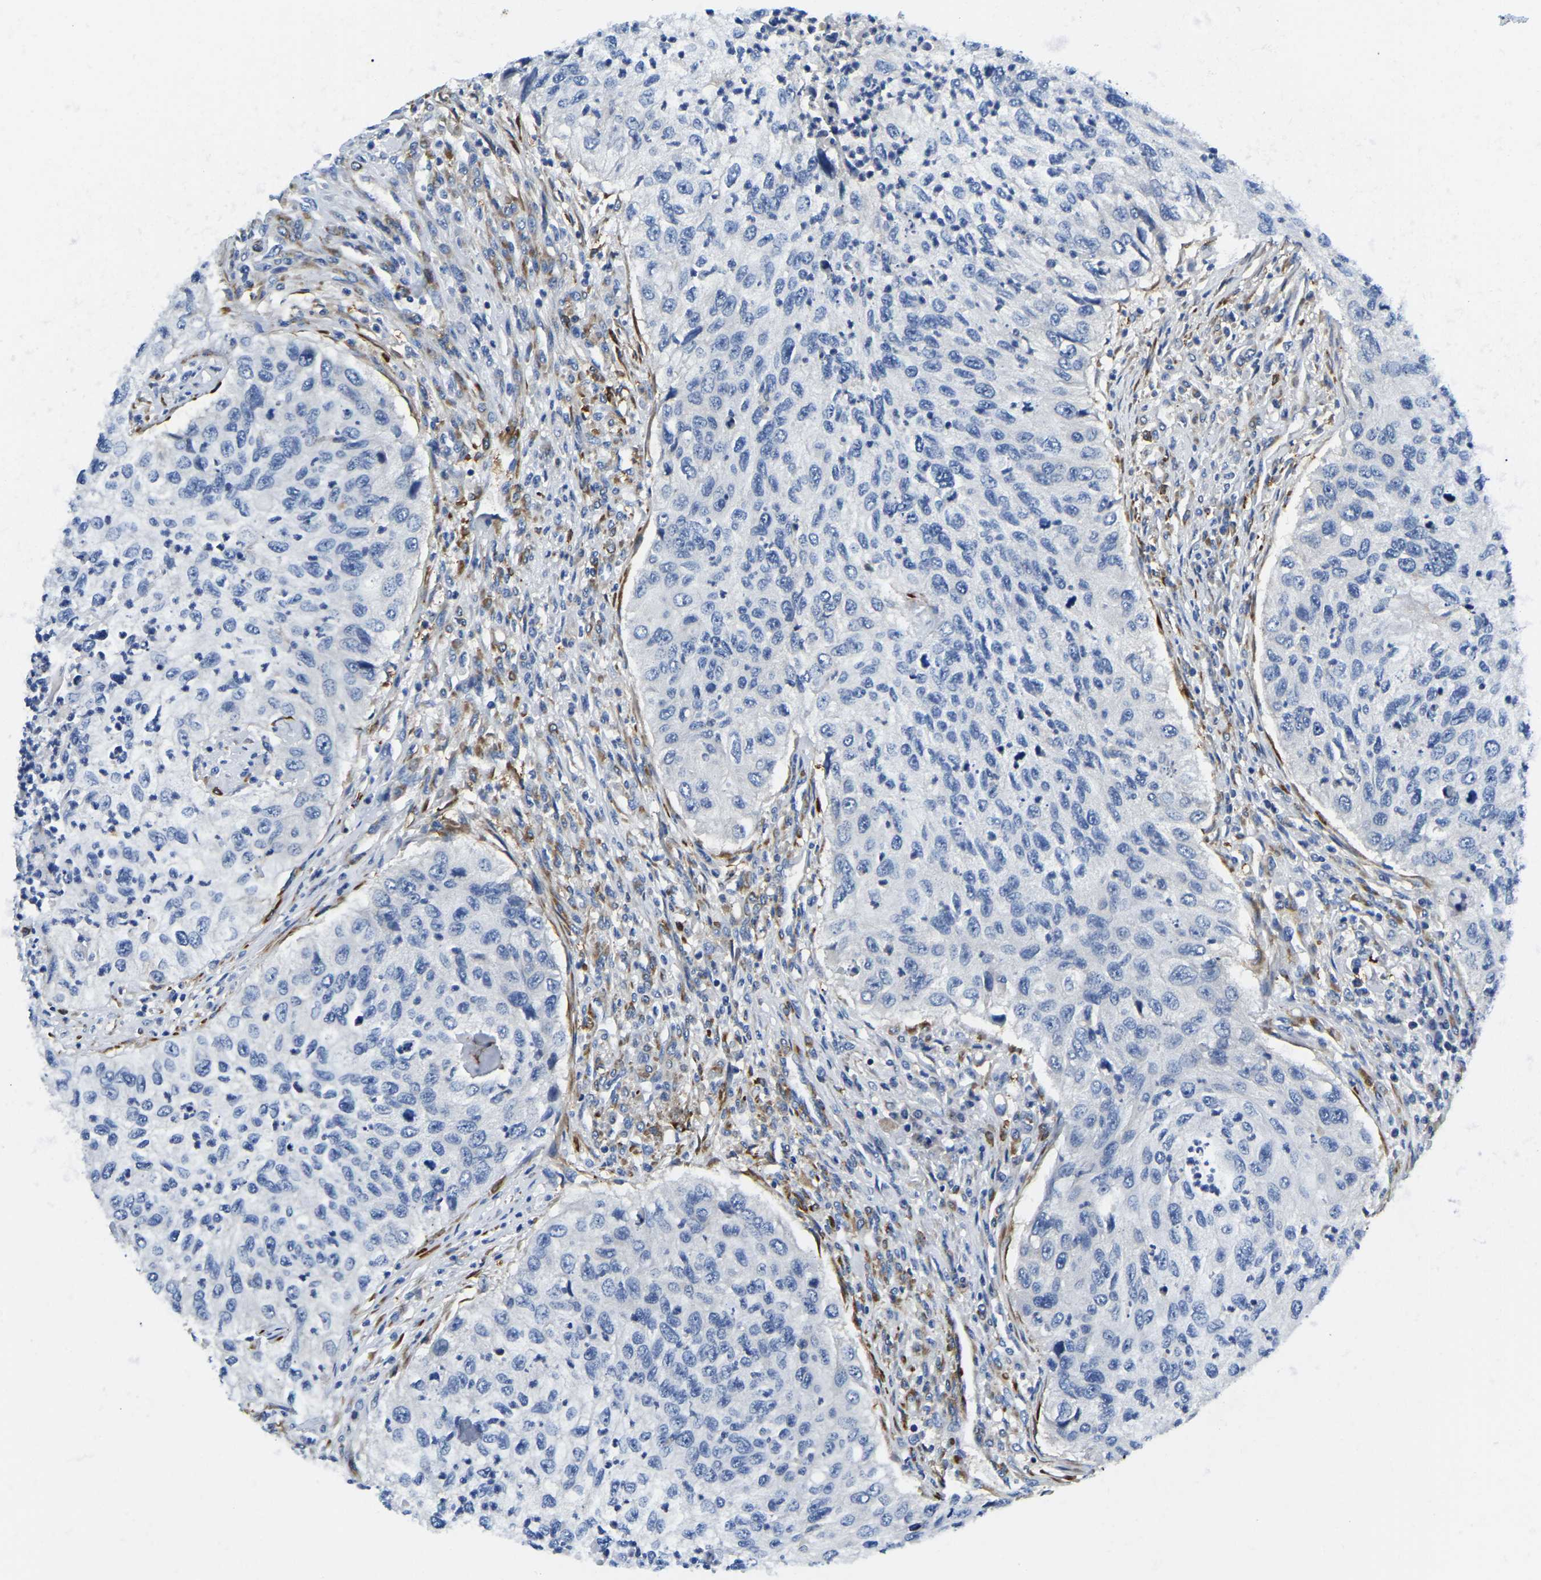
{"staining": {"intensity": "negative", "quantity": "none", "location": "none"}, "tissue": "urothelial cancer", "cell_type": "Tumor cells", "image_type": "cancer", "snomed": [{"axis": "morphology", "description": "Urothelial carcinoma, High grade"}, {"axis": "topography", "description": "Urinary bladder"}], "caption": "Immunohistochemistry (IHC) of urothelial carcinoma (high-grade) demonstrates no expression in tumor cells. Brightfield microscopy of immunohistochemistry (IHC) stained with DAB (brown) and hematoxylin (blue), captured at high magnification.", "gene": "DUSP8", "patient": {"sex": "female", "age": 60}}